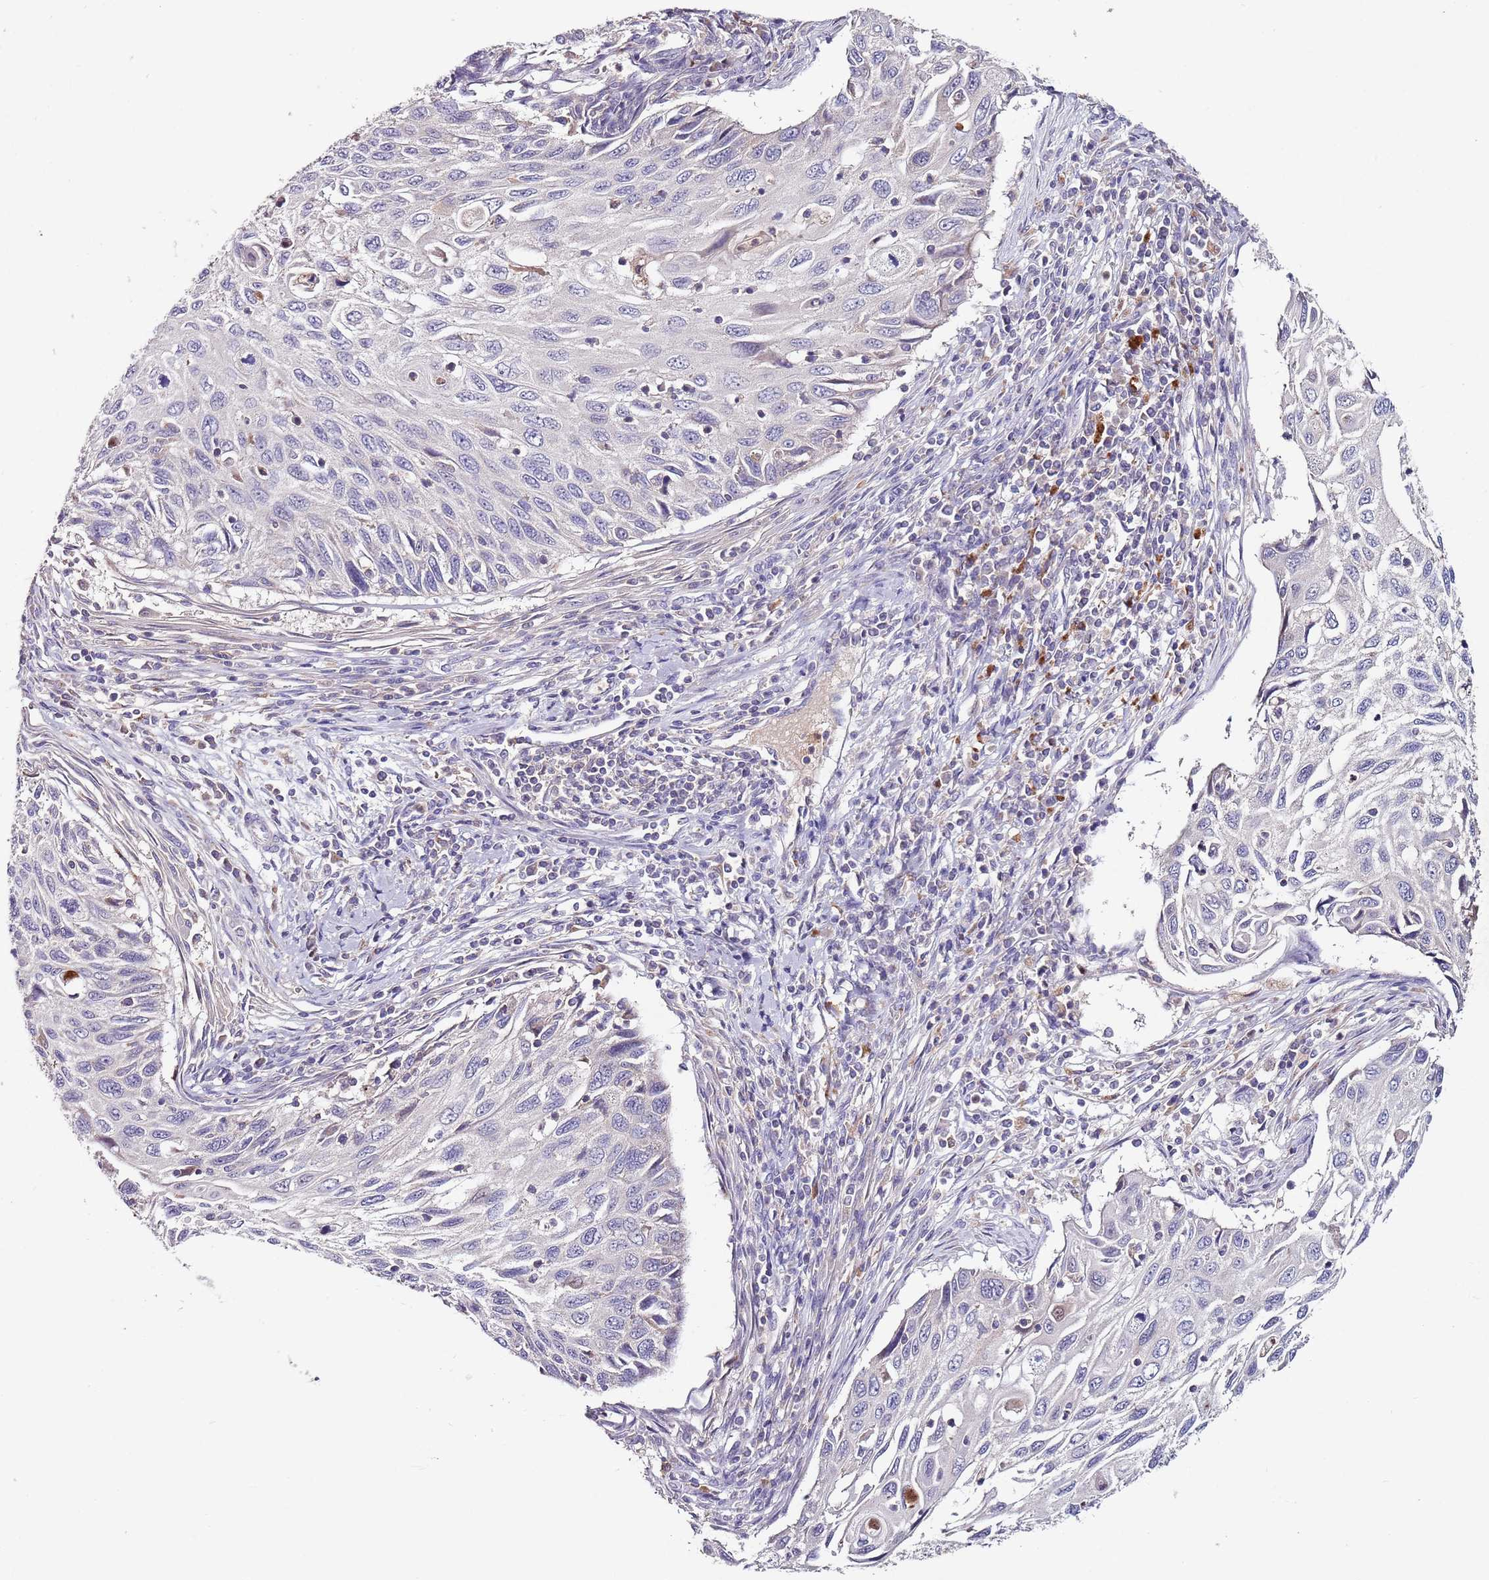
{"staining": {"intensity": "negative", "quantity": "none", "location": "none"}, "tissue": "cervical cancer", "cell_type": "Tumor cells", "image_type": "cancer", "snomed": [{"axis": "morphology", "description": "Squamous cell carcinoma, NOS"}, {"axis": "topography", "description": "Cervix"}], "caption": "Immunohistochemistry (IHC) of cervical cancer (squamous cell carcinoma) displays no positivity in tumor cells. (DAB IHC, high magnification).", "gene": "NRDE2", "patient": {"sex": "female", "age": 70}}